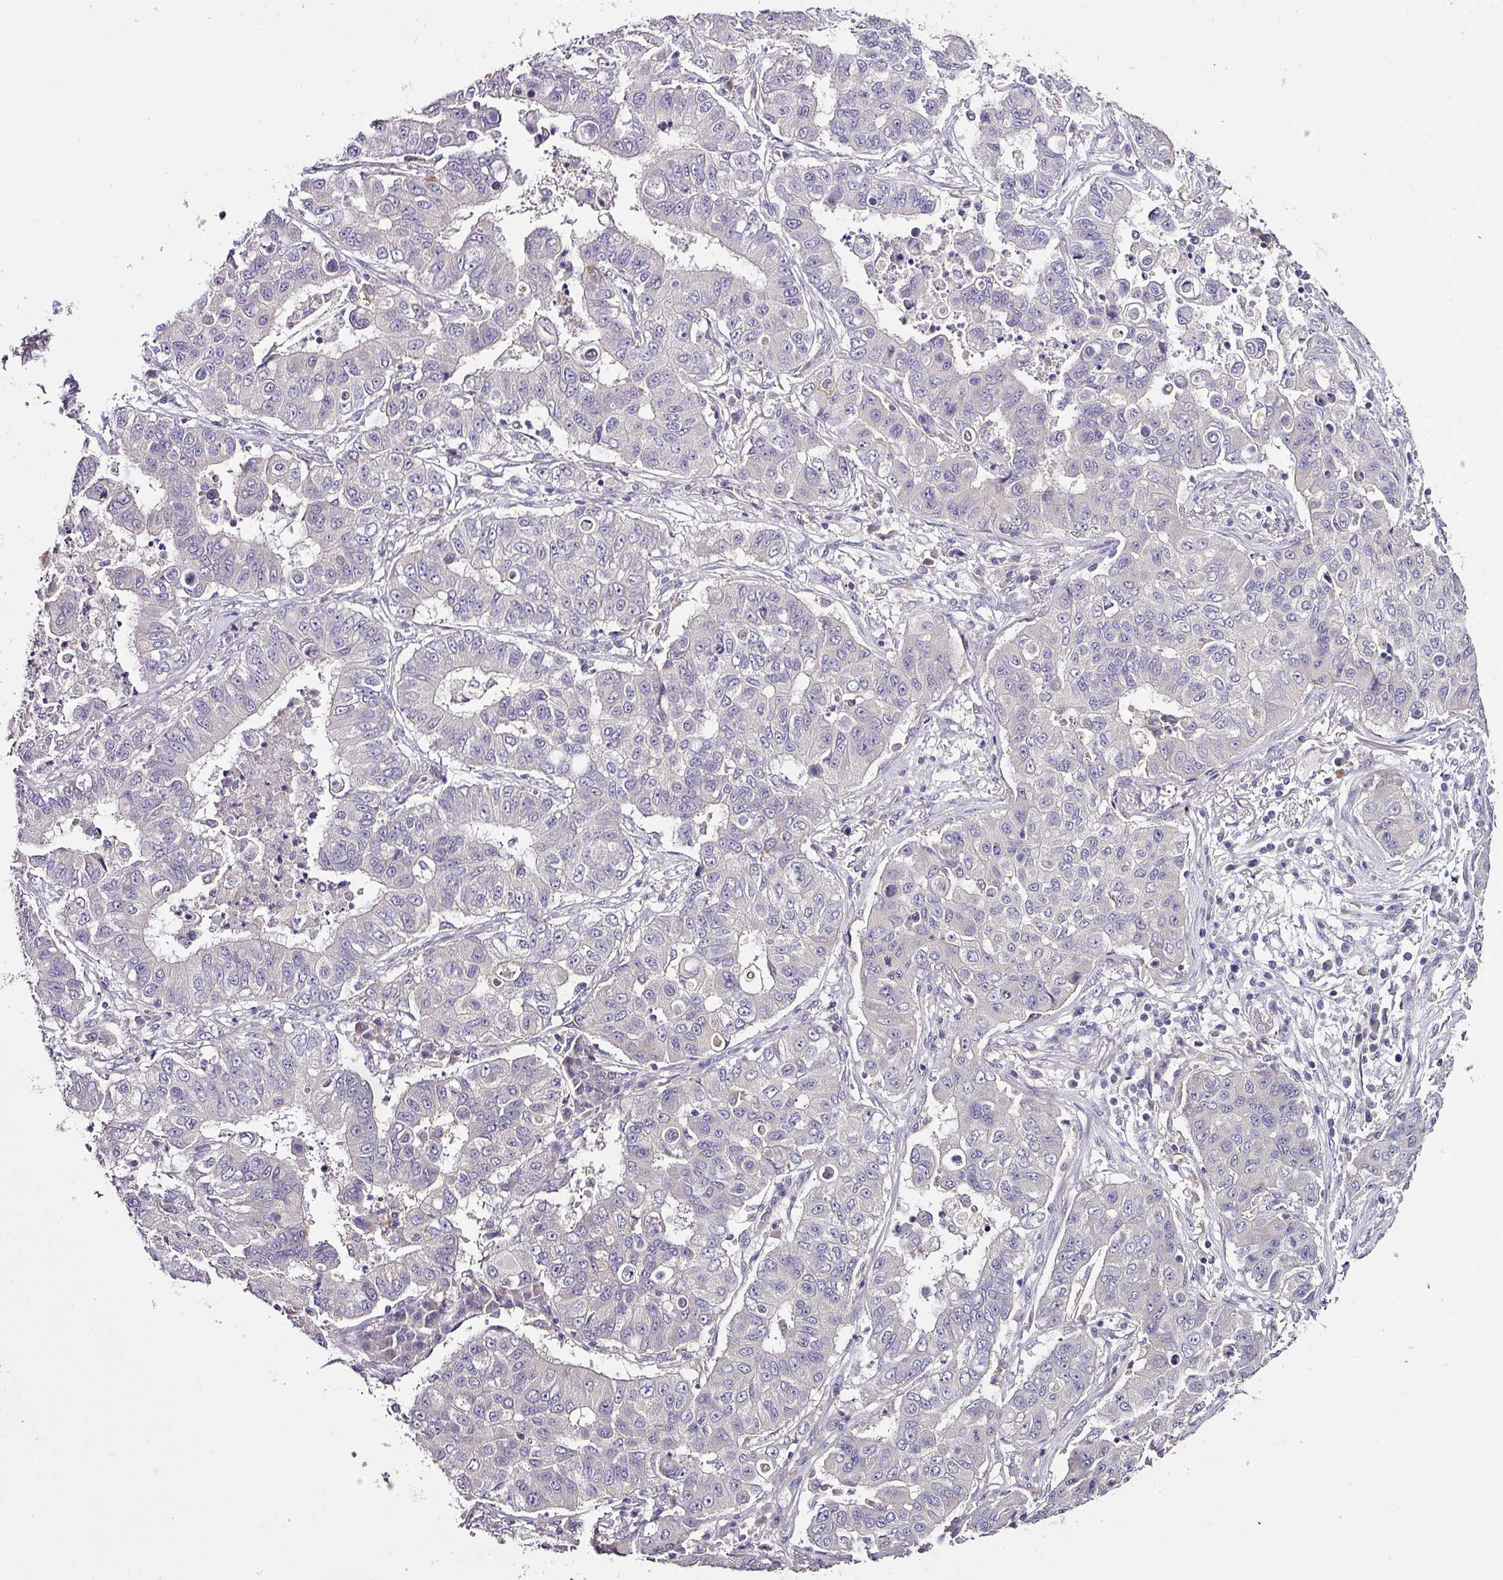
{"staining": {"intensity": "negative", "quantity": "none", "location": "none"}, "tissue": "lung cancer", "cell_type": "Tumor cells", "image_type": "cancer", "snomed": [{"axis": "morphology", "description": "Squamous cell carcinoma, NOS"}, {"axis": "topography", "description": "Lung"}], "caption": "This is a histopathology image of immunohistochemistry staining of squamous cell carcinoma (lung), which shows no positivity in tumor cells.", "gene": "SKIC2", "patient": {"sex": "male", "age": 74}}